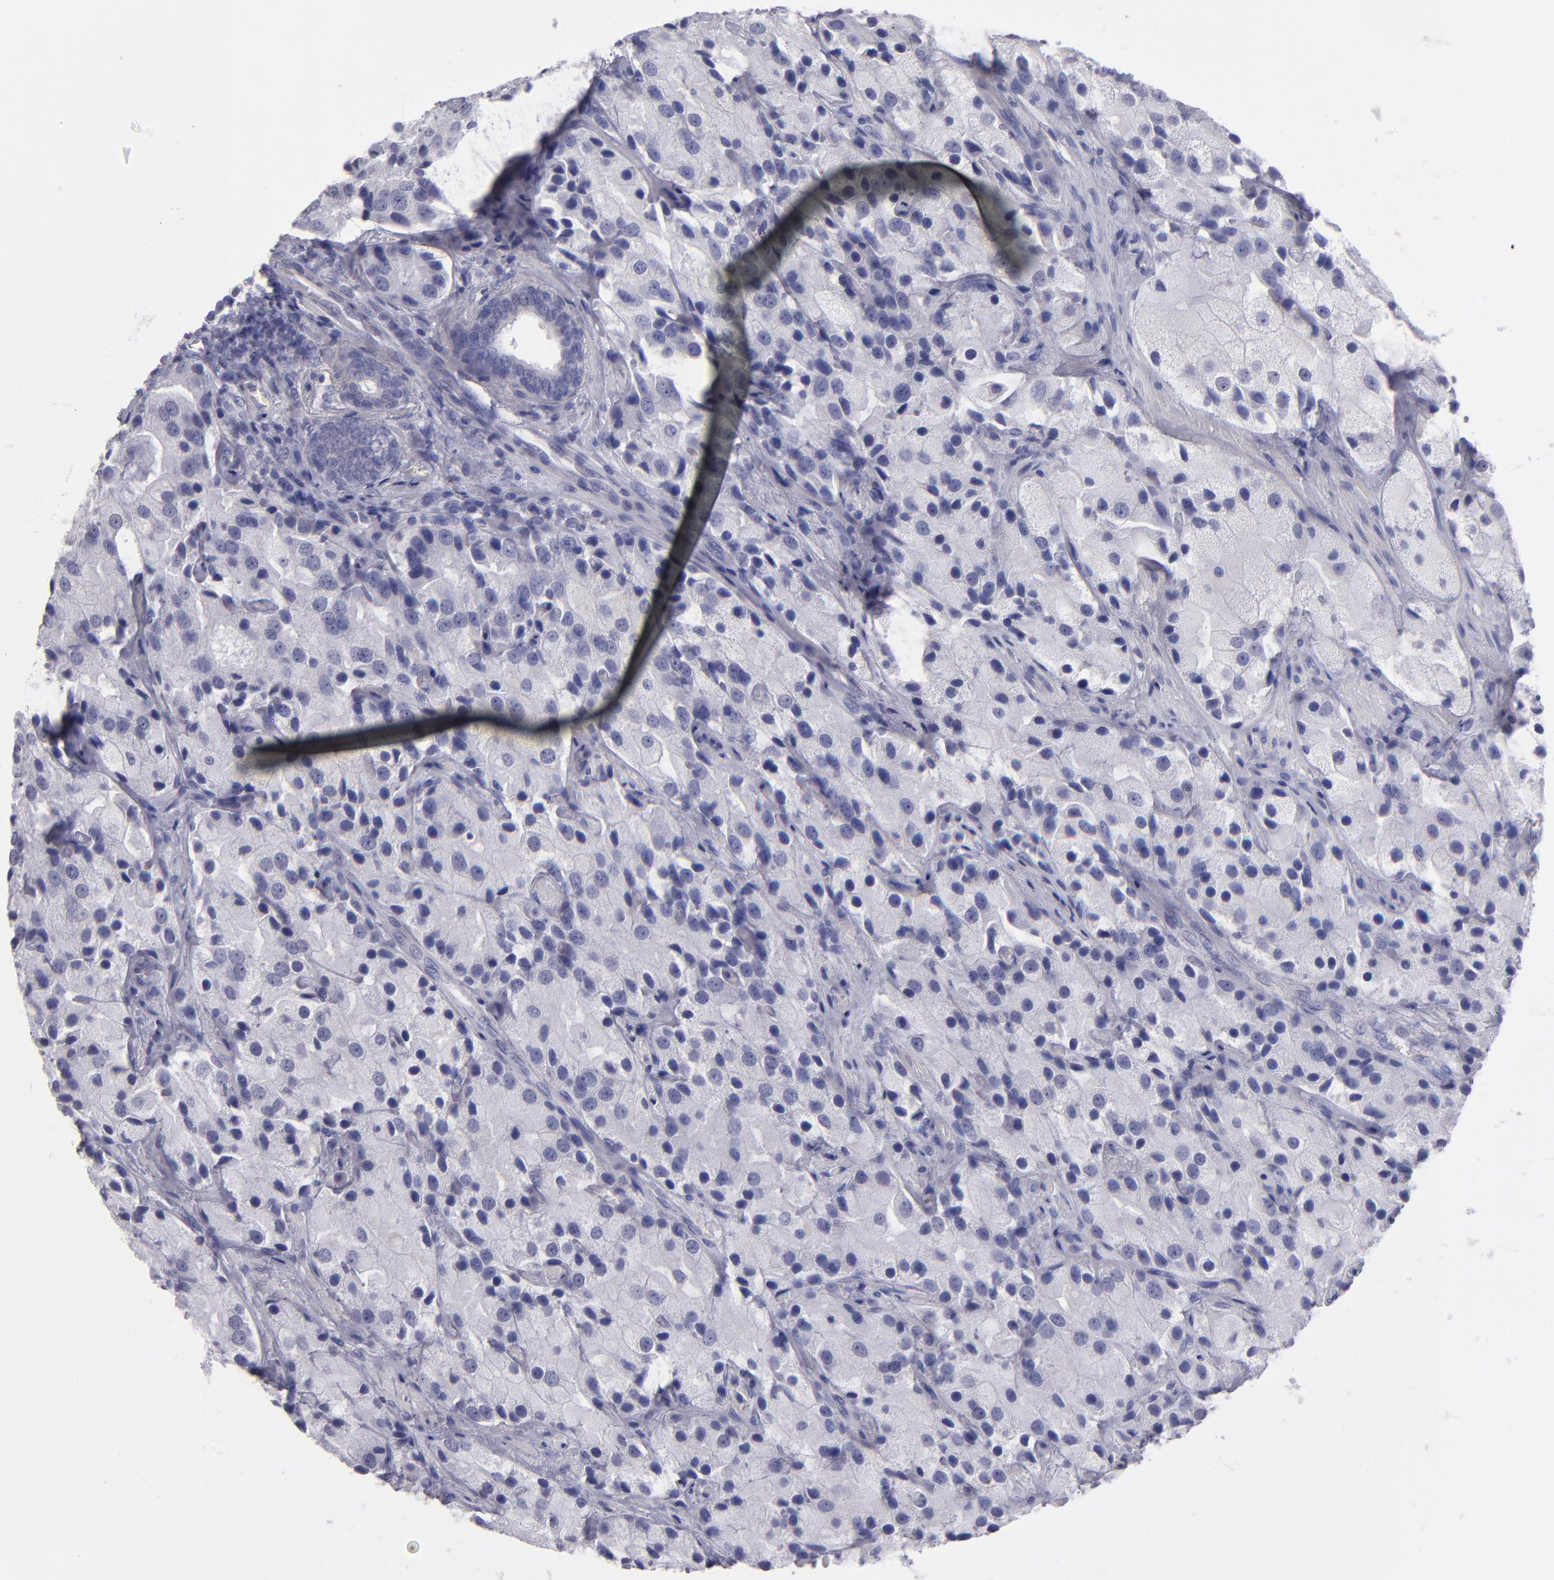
{"staining": {"intensity": "negative", "quantity": "none", "location": "none"}, "tissue": "prostate cancer", "cell_type": "Tumor cells", "image_type": "cancer", "snomed": [{"axis": "morphology", "description": "Adenocarcinoma, High grade"}, {"axis": "topography", "description": "Prostate"}], "caption": "High magnification brightfield microscopy of prostate cancer stained with DAB (brown) and counterstained with hematoxylin (blue): tumor cells show no significant staining. (Stains: DAB IHC with hematoxylin counter stain, Microscopy: brightfield microscopy at high magnification).", "gene": "MB", "patient": {"sex": "male", "age": 70}}